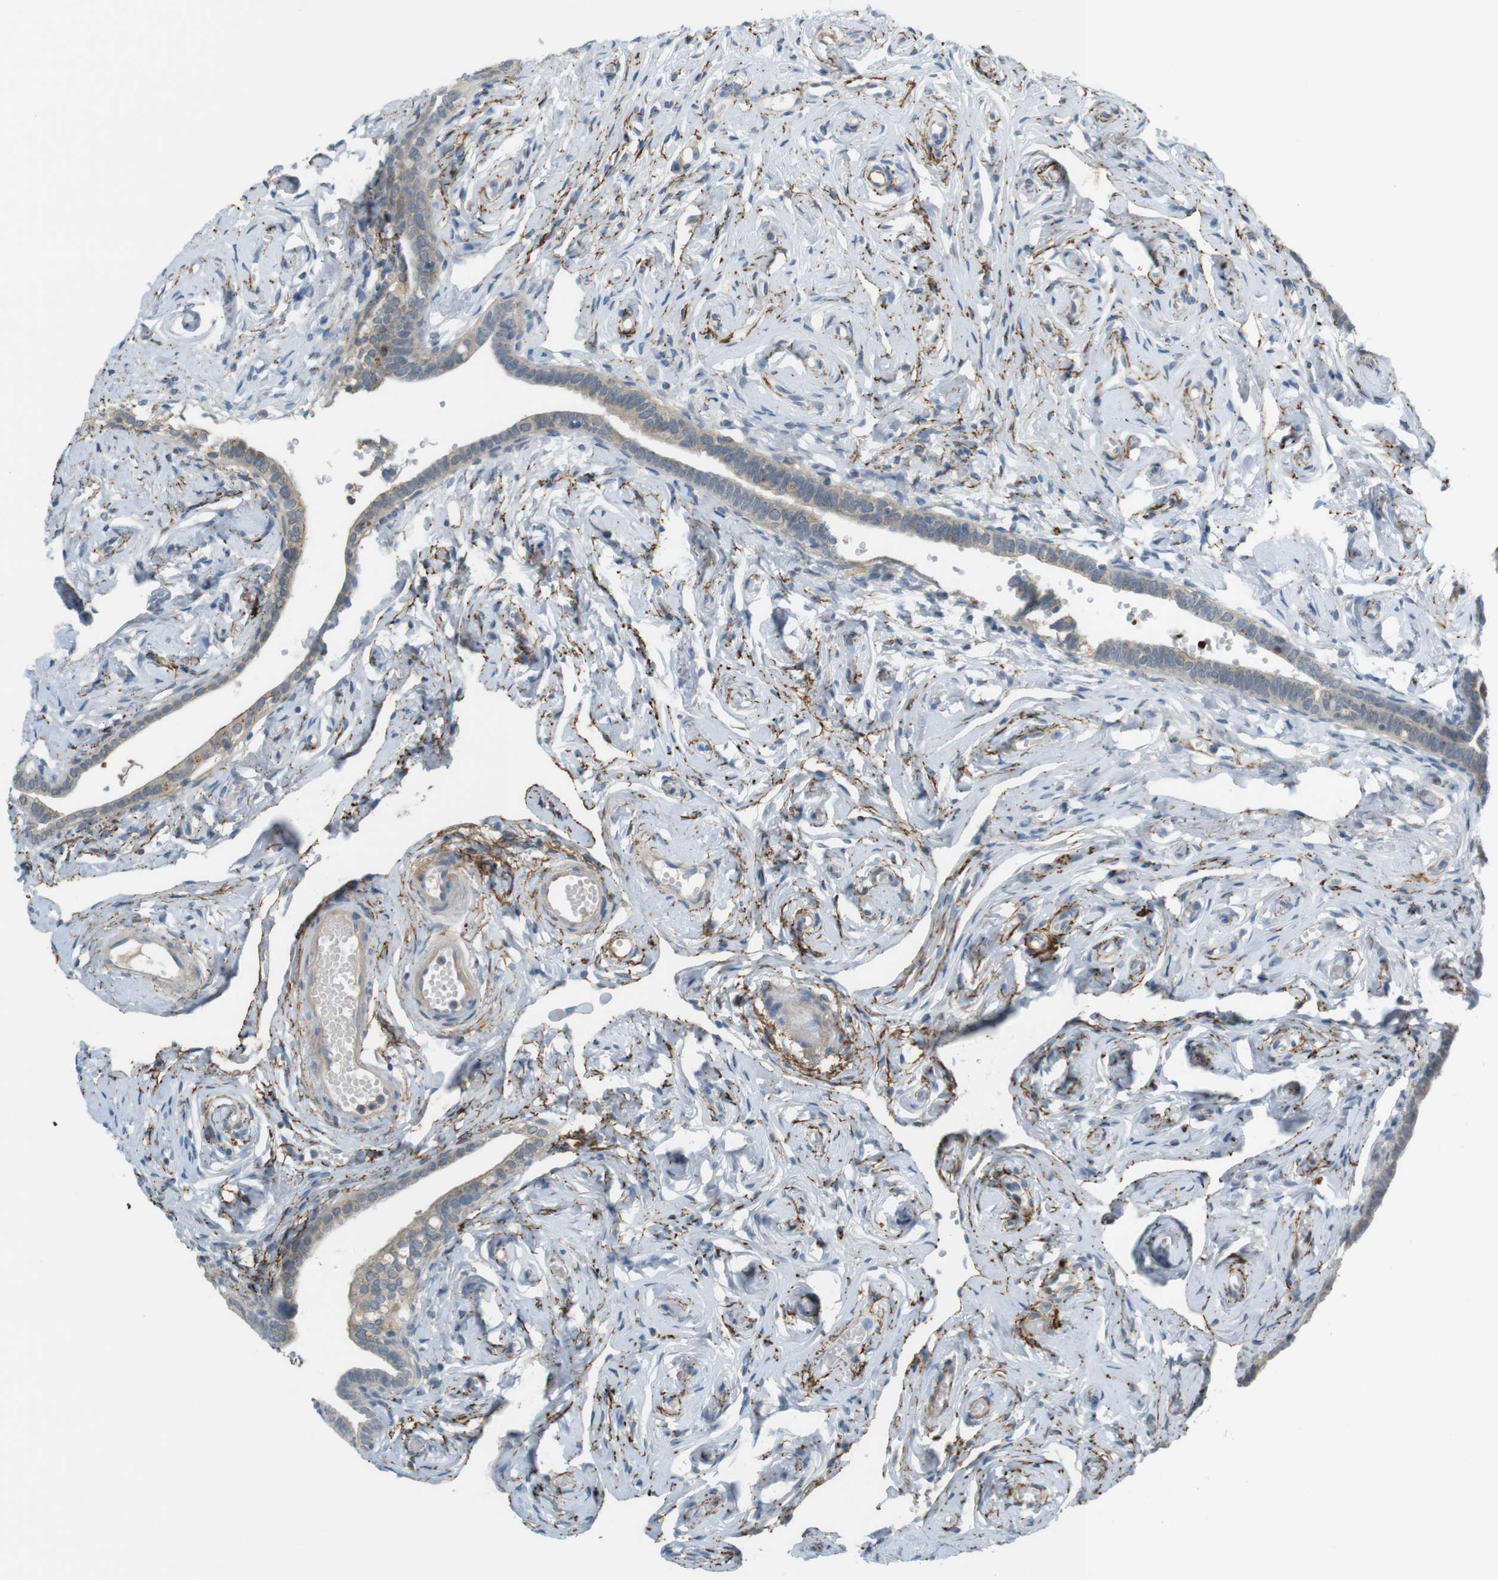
{"staining": {"intensity": "moderate", "quantity": ">75%", "location": "cytoplasmic/membranous"}, "tissue": "fallopian tube", "cell_type": "Glandular cells", "image_type": "normal", "snomed": [{"axis": "morphology", "description": "Normal tissue, NOS"}, {"axis": "topography", "description": "Fallopian tube"}], "caption": "An IHC micrograph of benign tissue is shown. Protein staining in brown labels moderate cytoplasmic/membranous positivity in fallopian tube within glandular cells. (DAB IHC, brown staining for protein, blue staining for nuclei).", "gene": "UGT8", "patient": {"sex": "female", "age": 71}}